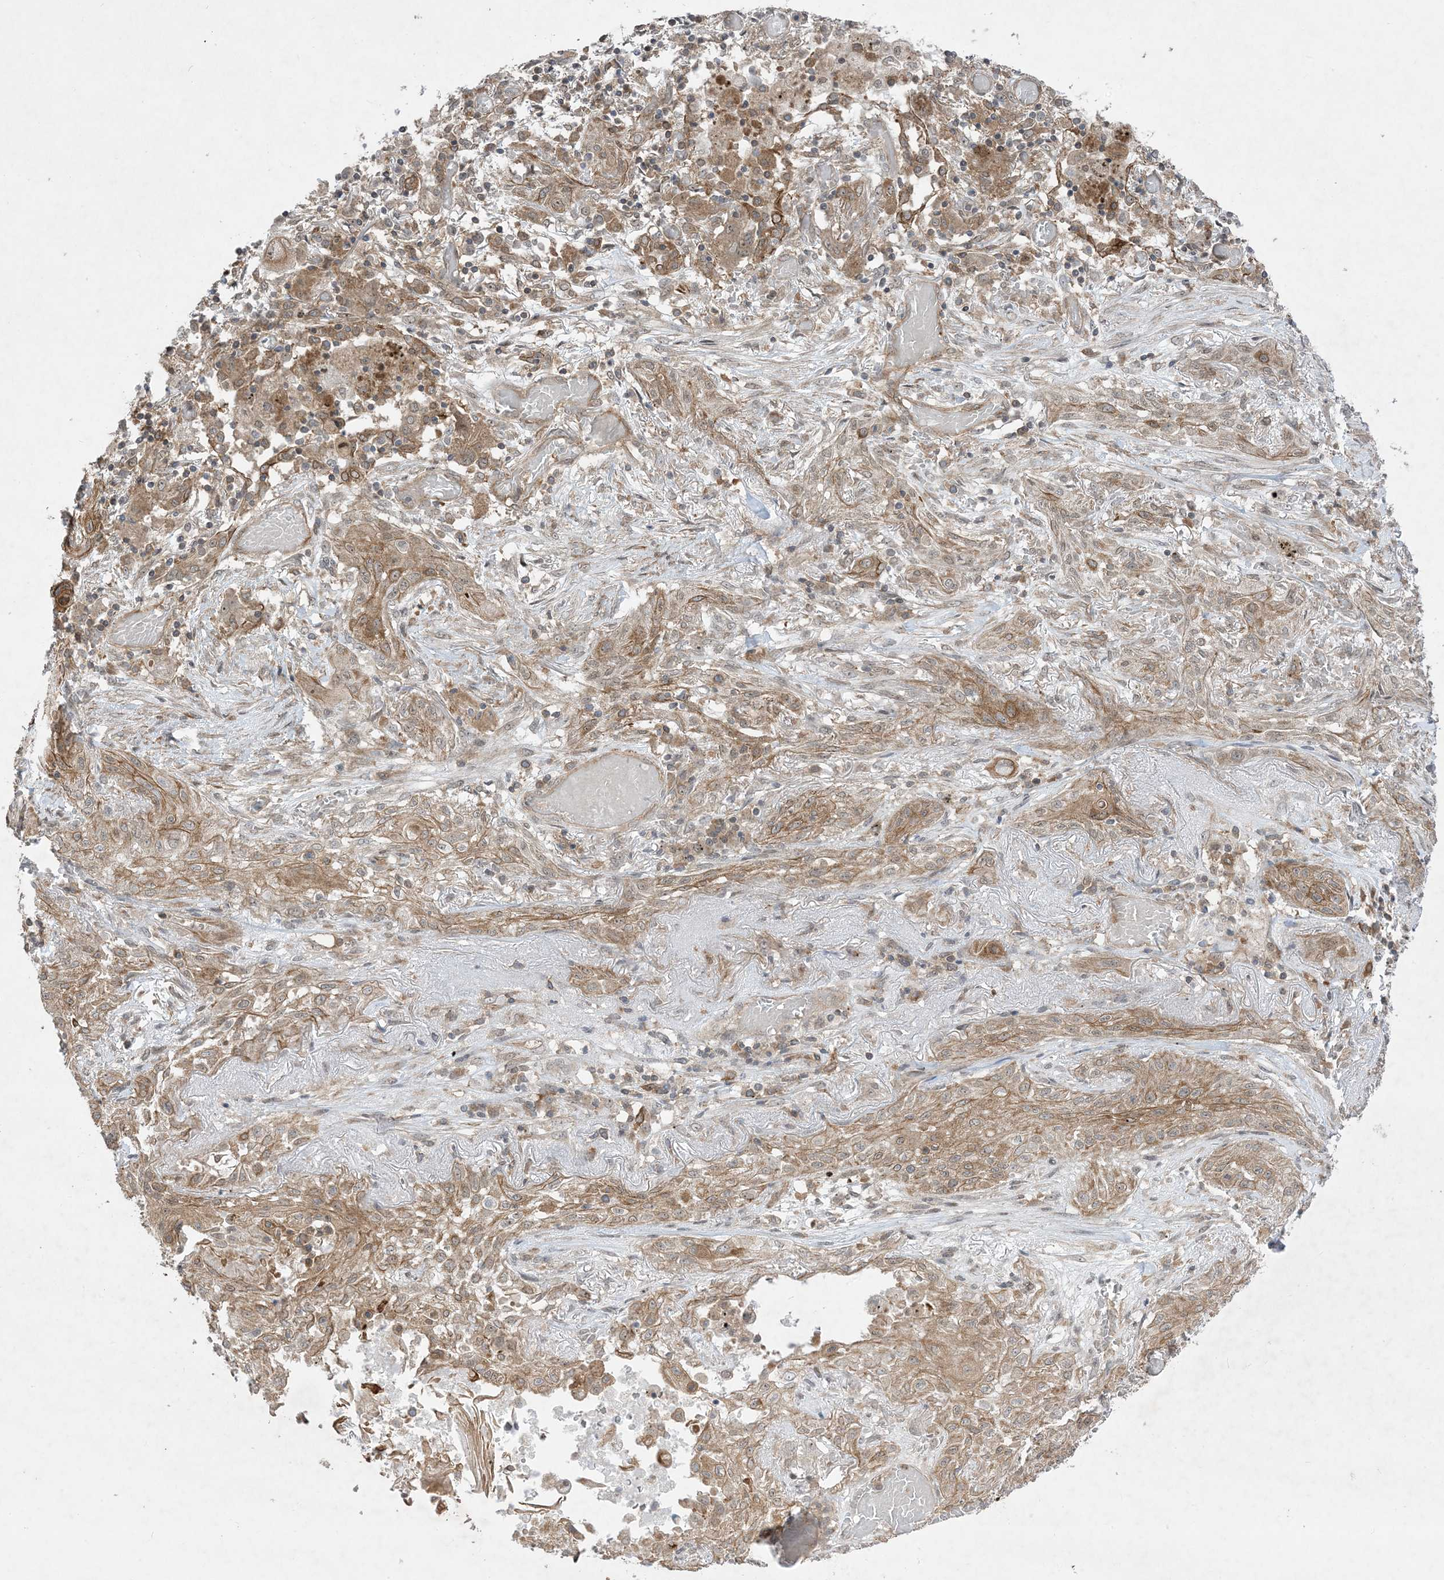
{"staining": {"intensity": "moderate", "quantity": ">75%", "location": "cytoplasmic/membranous,nuclear"}, "tissue": "lung cancer", "cell_type": "Tumor cells", "image_type": "cancer", "snomed": [{"axis": "morphology", "description": "Squamous cell carcinoma, NOS"}, {"axis": "topography", "description": "Lung"}], "caption": "DAB immunohistochemical staining of human lung cancer (squamous cell carcinoma) exhibits moderate cytoplasmic/membranous and nuclear protein positivity in approximately >75% of tumor cells.", "gene": "SOGA3", "patient": {"sex": "female", "age": 47}}